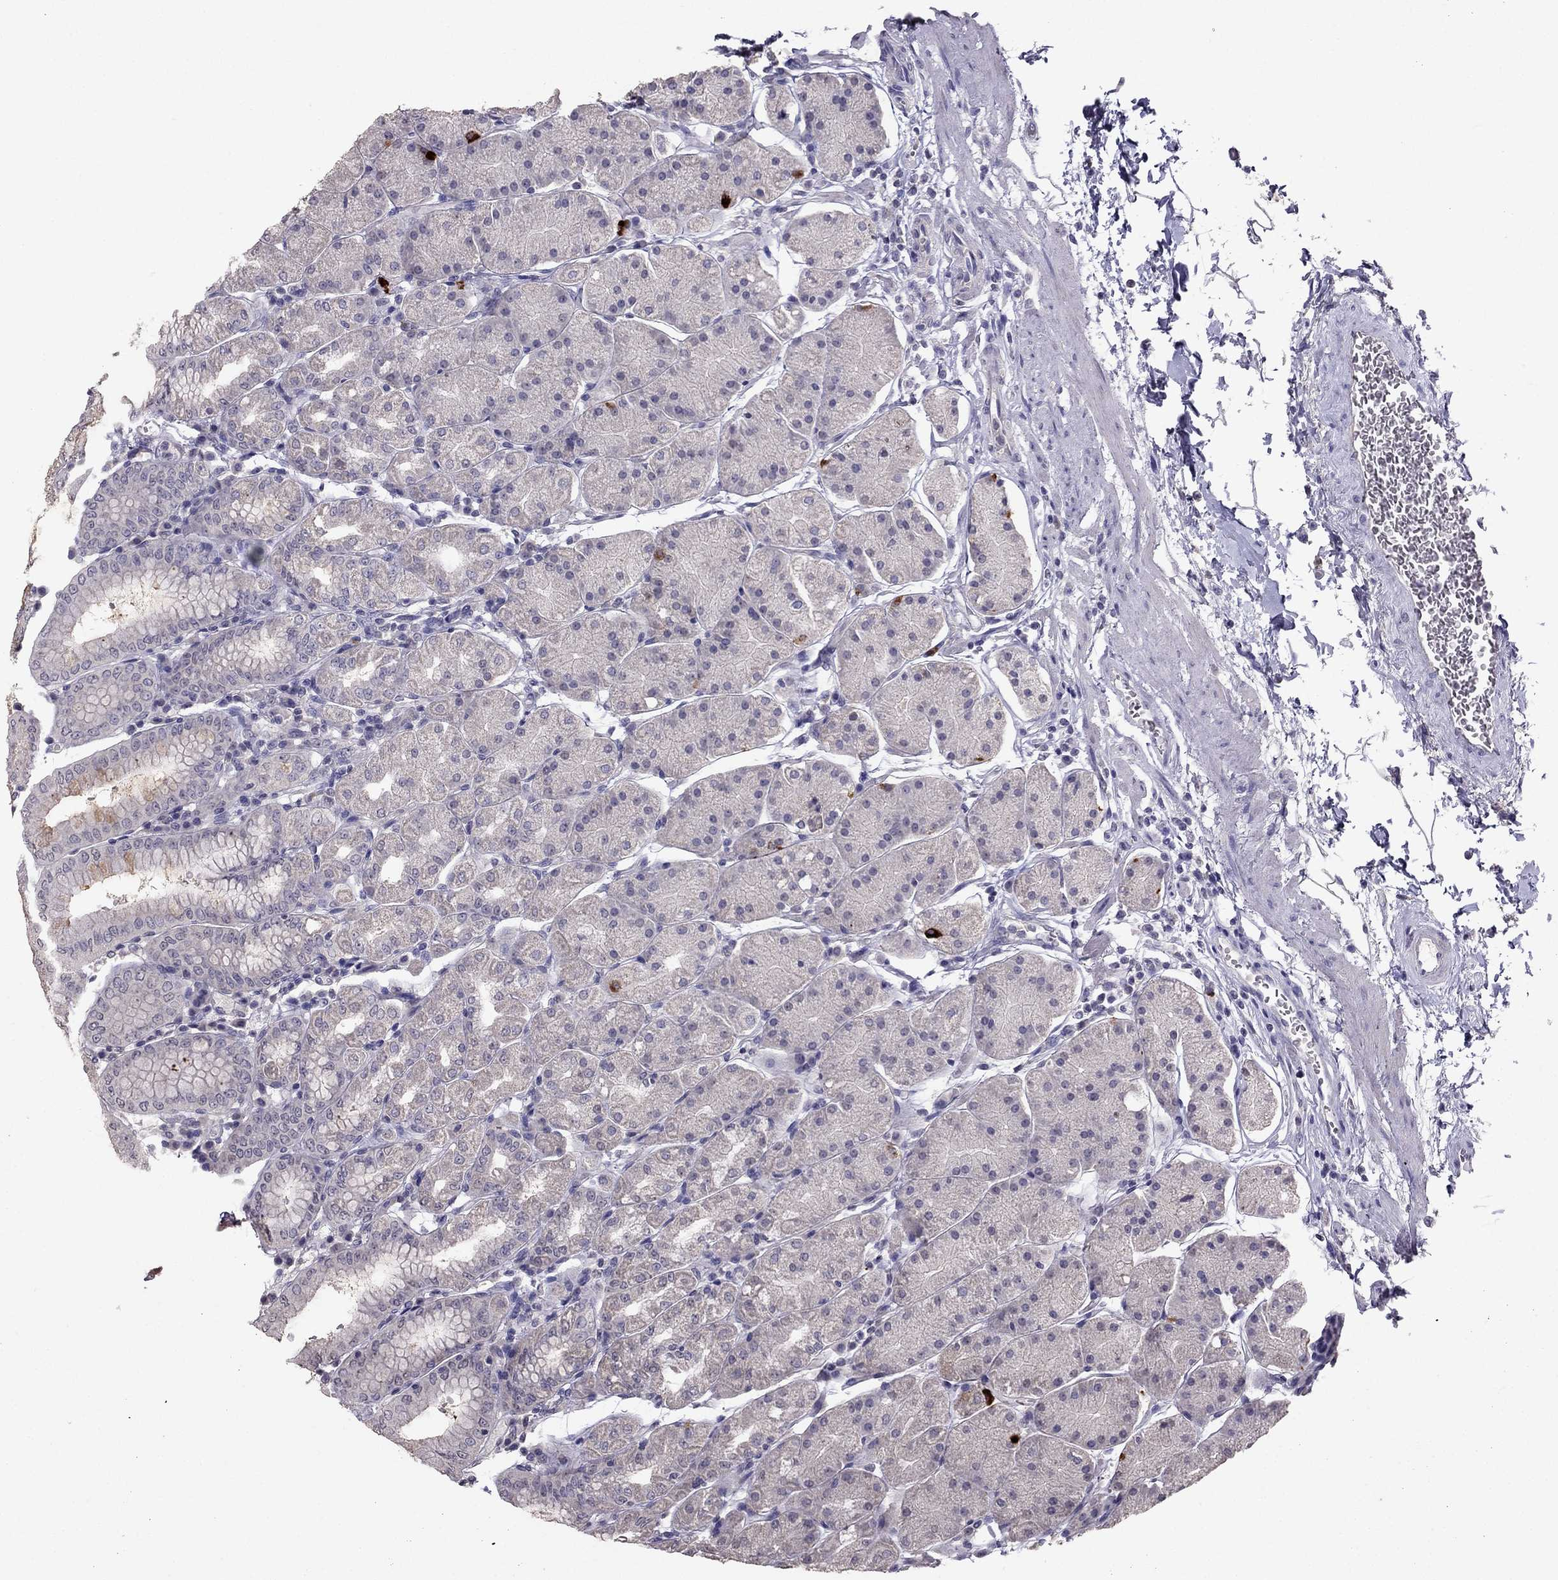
{"staining": {"intensity": "weak", "quantity": "<25%", "location": "cytoplasmic/membranous"}, "tissue": "stomach", "cell_type": "Glandular cells", "image_type": "normal", "snomed": [{"axis": "morphology", "description": "Normal tissue, NOS"}, {"axis": "topography", "description": "Stomach"}], "caption": "This photomicrograph is of normal stomach stained with IHC to label a protein in brown with the nuclei are counter-stained blue. There is no positivity in glandular cells. (DAB IHC with hematoxylin counter stain).", "gene": "ARHGAP11A", "patient": {"sex": "male", "age": 54}}